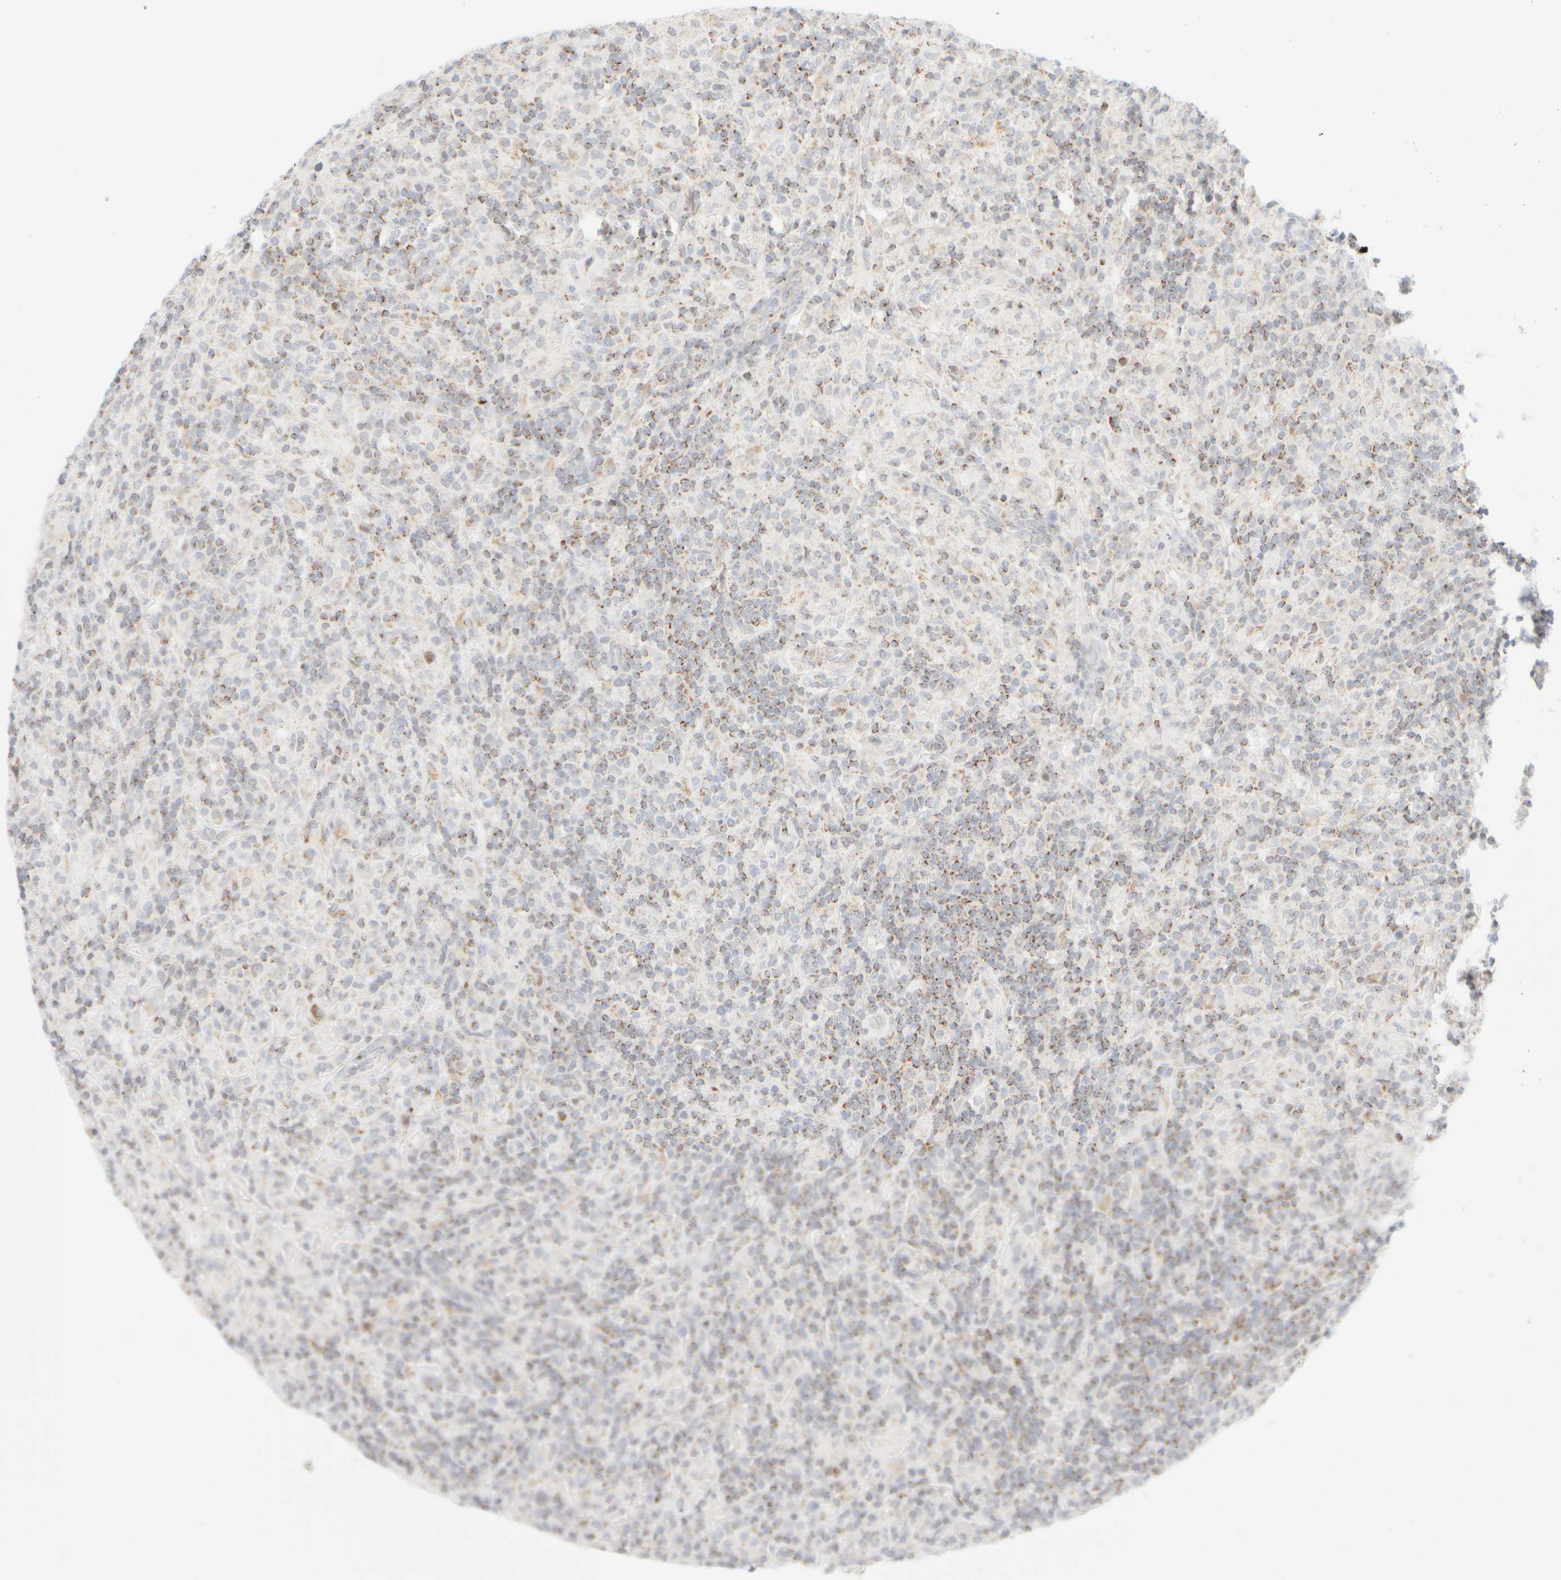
{"staining": {"intensity": "negative", "quantity": "none", "location": "none"}, "tissue": "lymphoma", "cell_type": "Tumor cells", "image_type": "cancer", "snomed": [{"axis": "morphology", "description": "Hodgkin's disease, NOS"}, {"axis": "topography", "description": "Lymph node"}], "caption": "Immunohistochemistry image of lymphoma stained for a protein (brown), which shows no positivity in tumor cells. (DAB (3,3'-diaminobenzidine) immunohistochemistry visualized using brightfield microscopy, high magnification).", "gene": "PPM1K", "patient": {"sex": "male", "age": 70}}